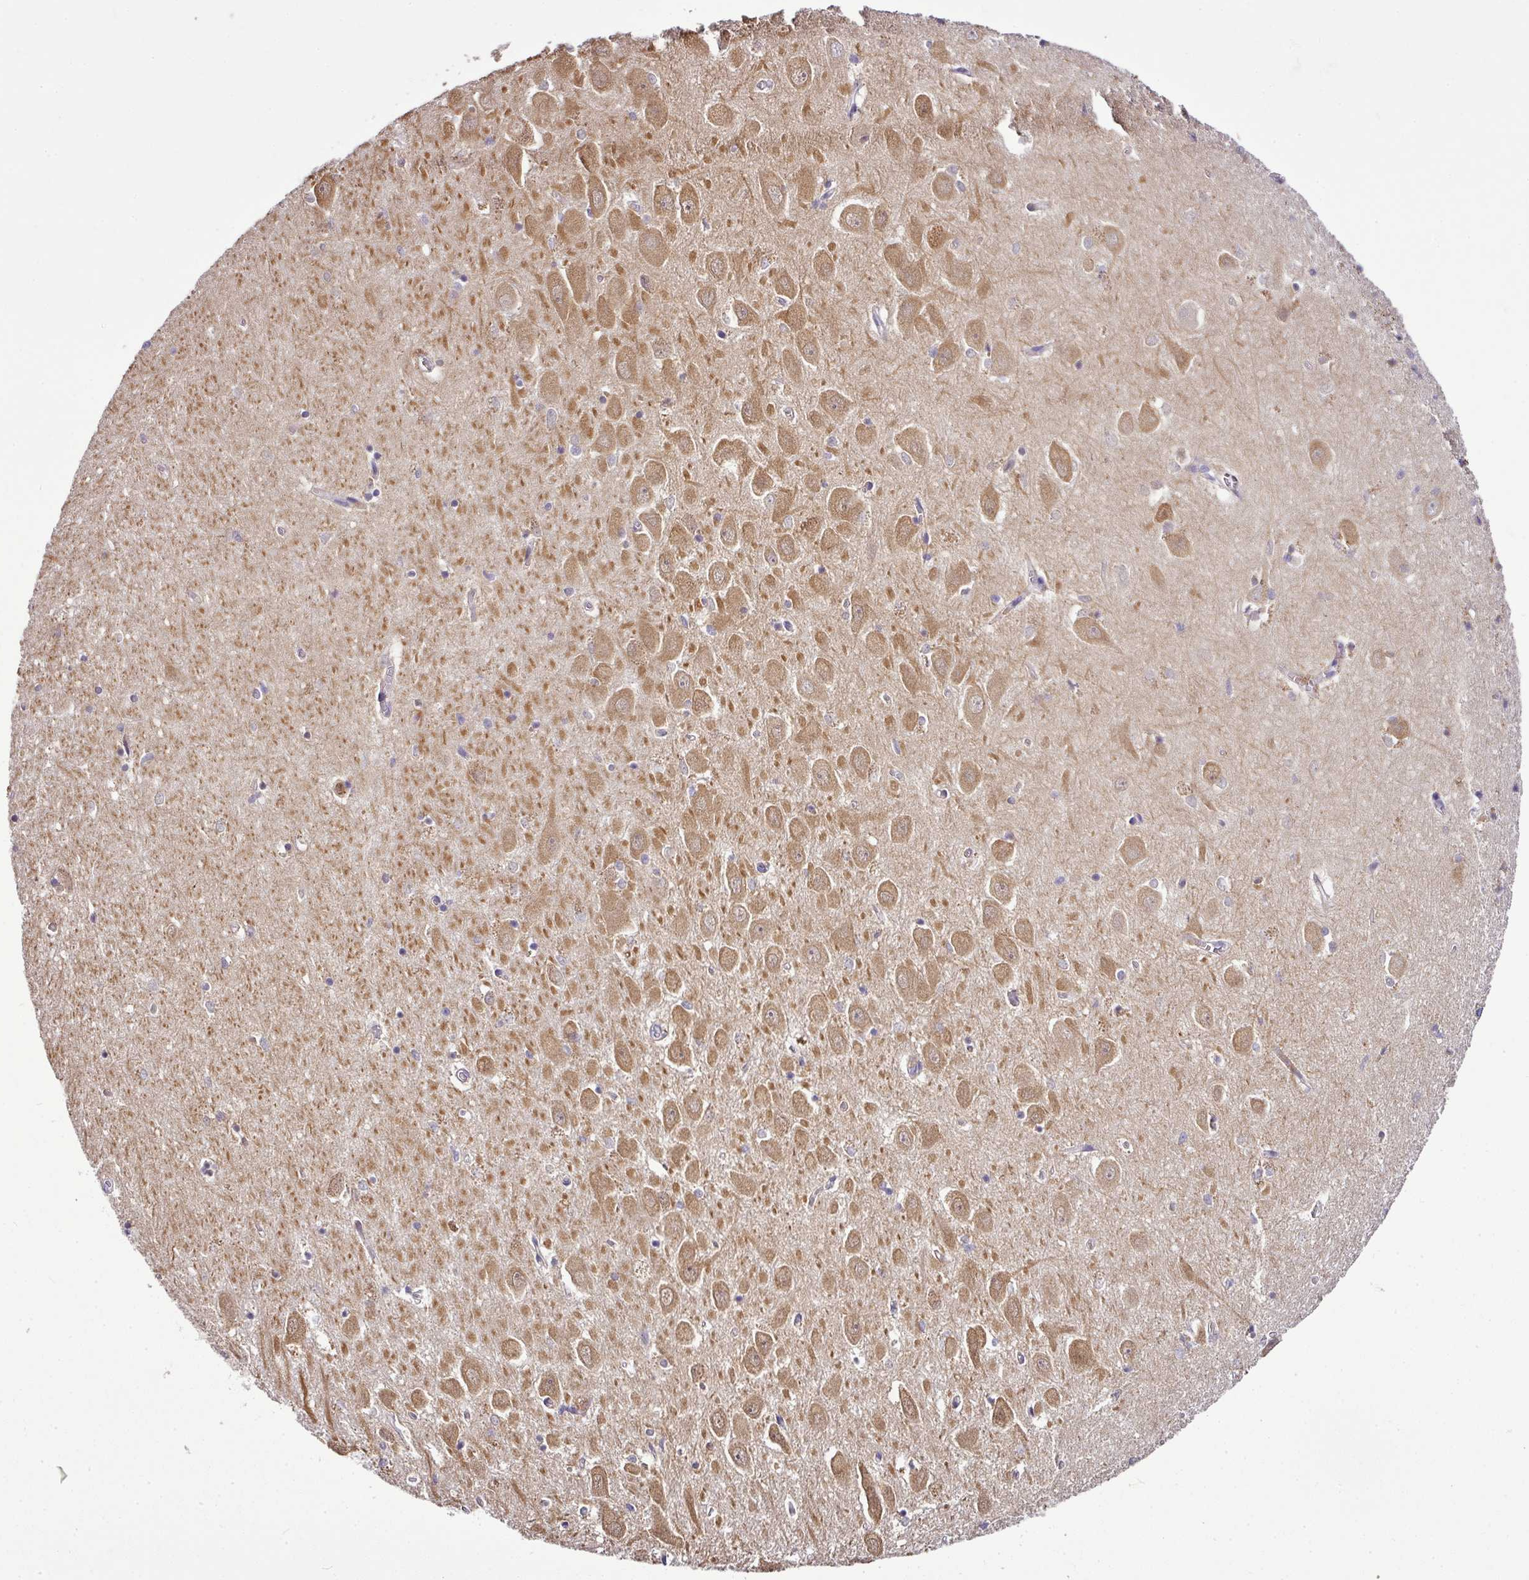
{"staining": {"intensity": "negative", "quantity": "none", "location": "none"}, "tissue": "hippocampus", "cell_type": "Glial cells", "image_type": "normal", "snomed": [{"axis": "morphology", "description": "Normal tissue, NOS"}, {"axis": "topography", "description": "Hippocampus"}], "caption": "IHC image of normal hippocampus stained for a protein (brown), which reveals no staining in glial cells.", "gene": "CAB39L", "patient": {"sex": "female", "age": 64}}